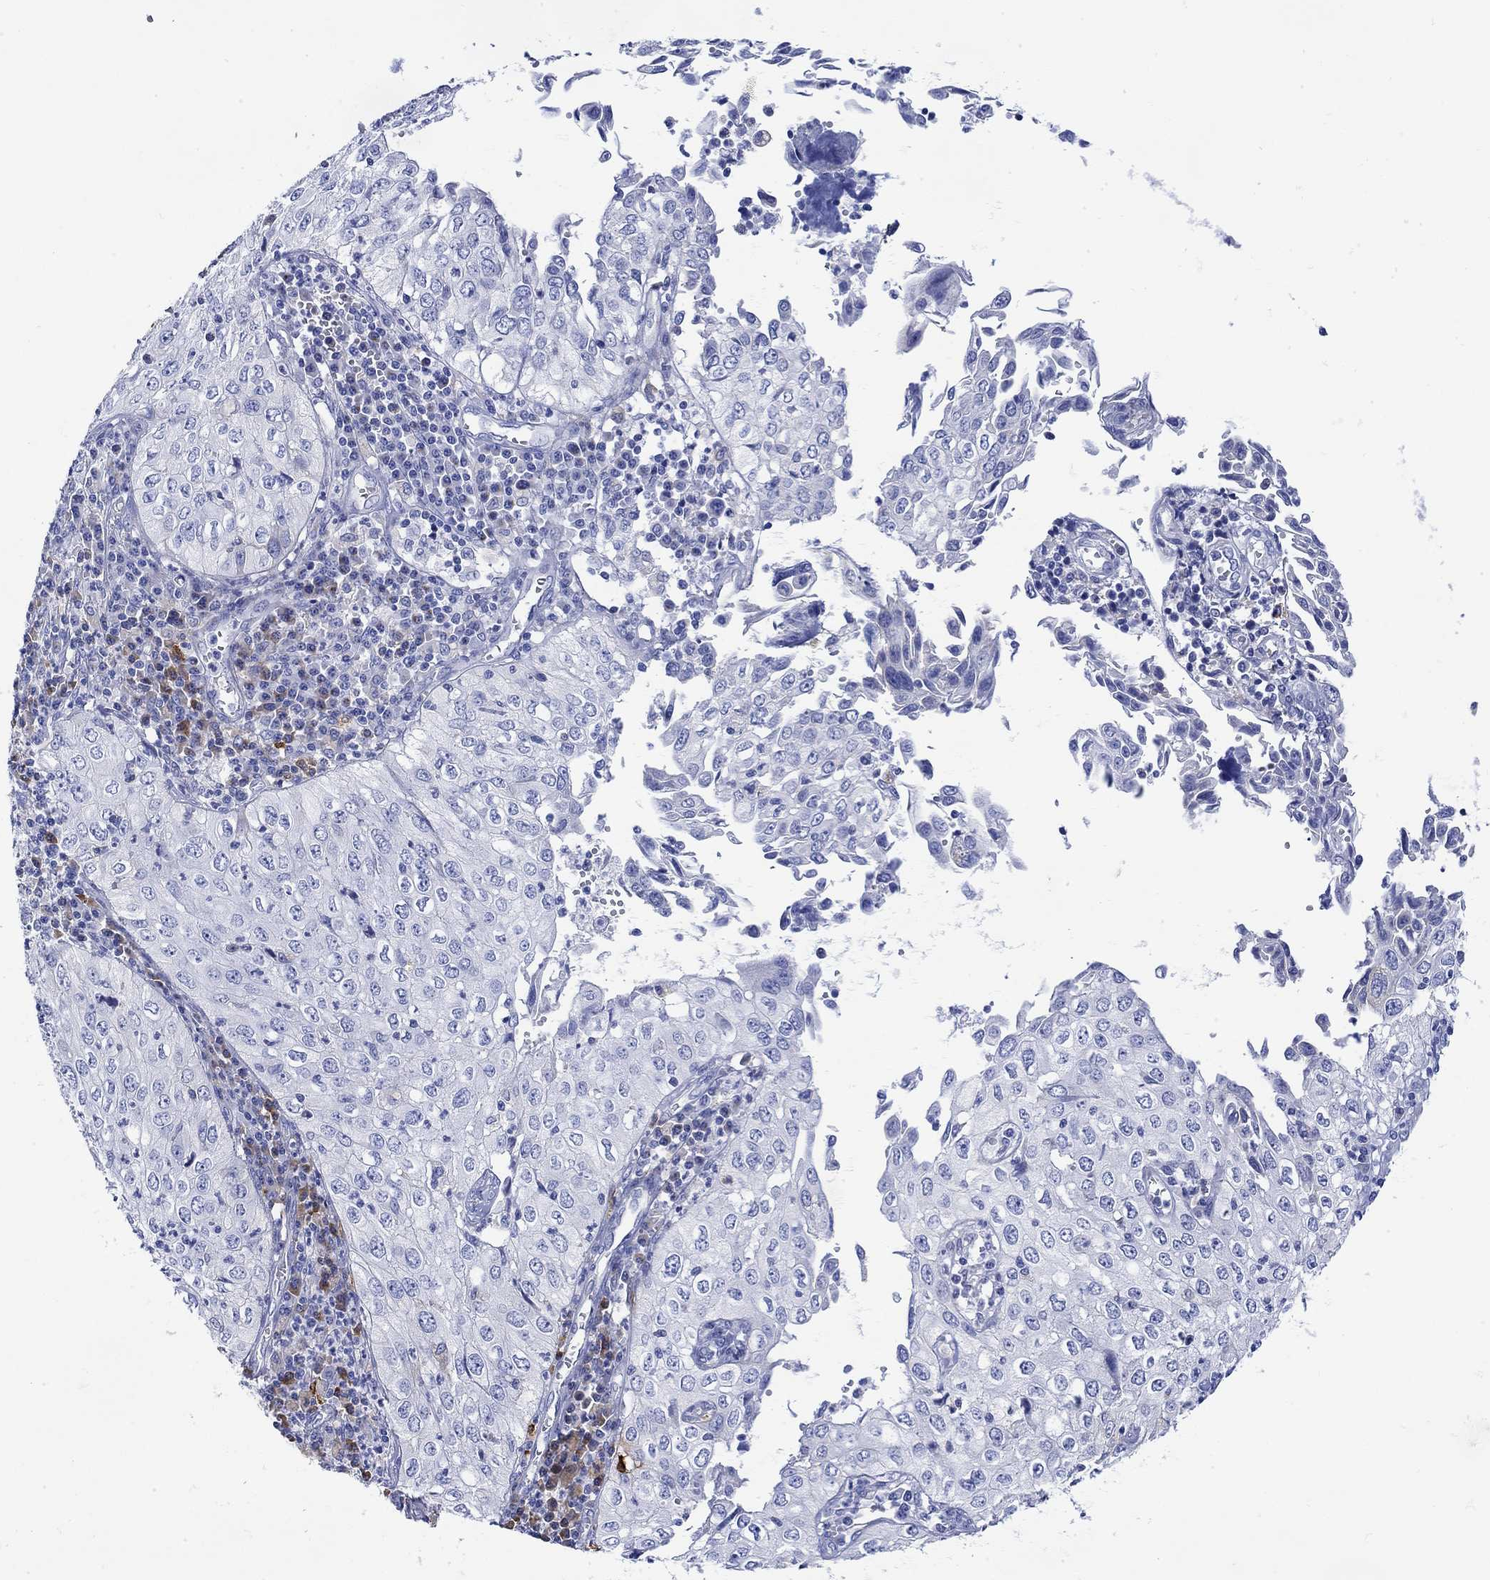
{"staining": {"intensity": "negative", "quantity": "none", "location": "none"}, "tissue": "cervical cancer", "cell_type": "Tumor cells", "image_type": "cancer", "snomed": [{"axis": "morphology", "description": "Squamous cell carcinoma, NOS"}, {"axis": "topography", "description": "Cervix"}], "caption": "An image of human squamous cell carcinoma (cervical) is negative for staining in tumor cells.", "gene": "ANKMY1", "patient": {"sex": "female", "age": 24}}